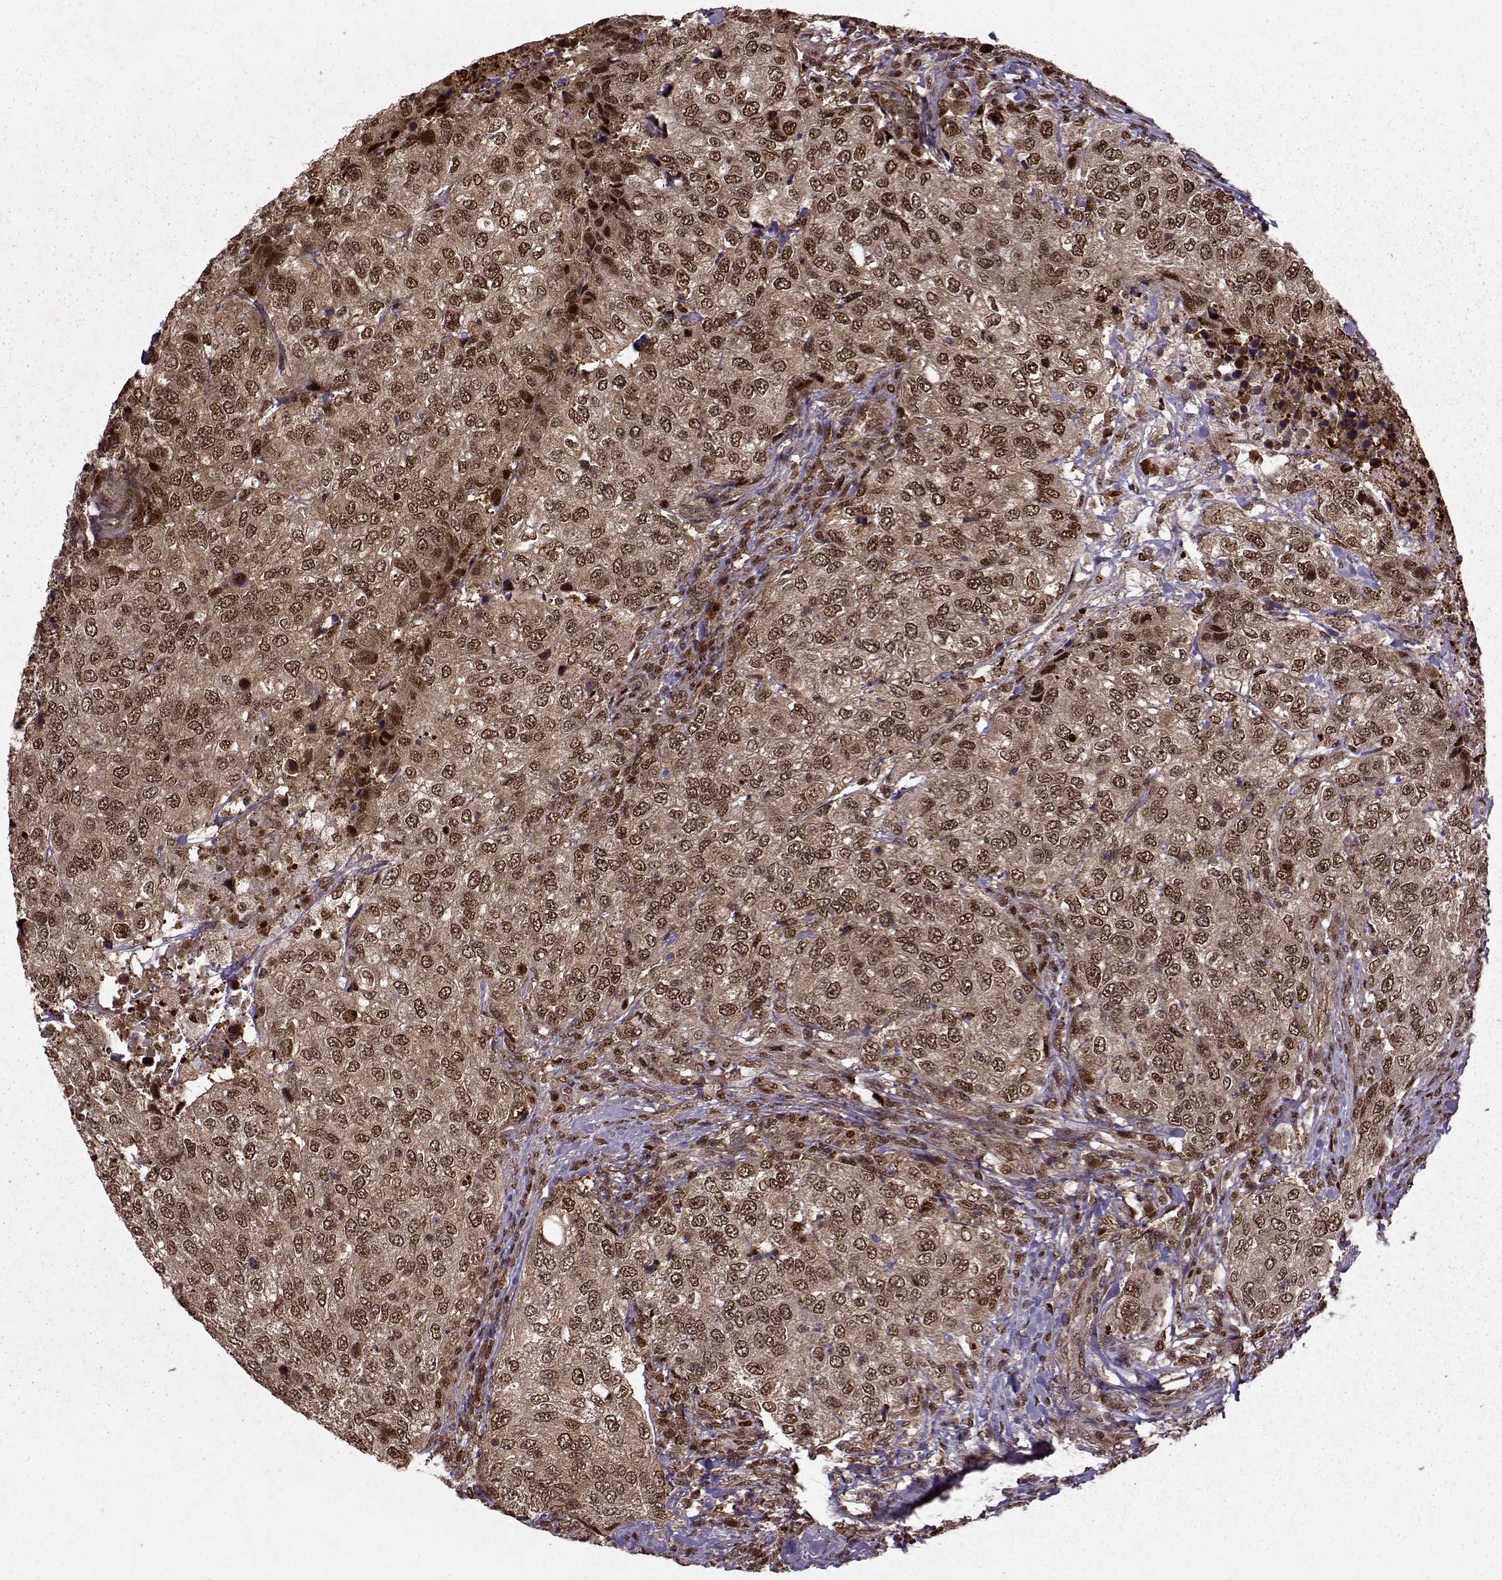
{"staining": {"intensity": "strong", "quantity": ">75%", "location": "cytoplasmic/membranous,nuclear"}, "tissue": "urothelial cancer", "cell_type": "Tumor cells", "image_type": "cancer", "snomed": [{"axis": "morphology", "description": "Urothelial carcinoma, High grade"}, {"axis": "topography", "description": "Urinary bladder"}], "caption": "Urothelial cancer stained for a protein (brown) exhibits strong cytoplasmic/membranous and nuclear positive expression in approximately >75% of tumor cells.", "gene": "PSMA7", "patient": {"sex": "female", "age": 78}}